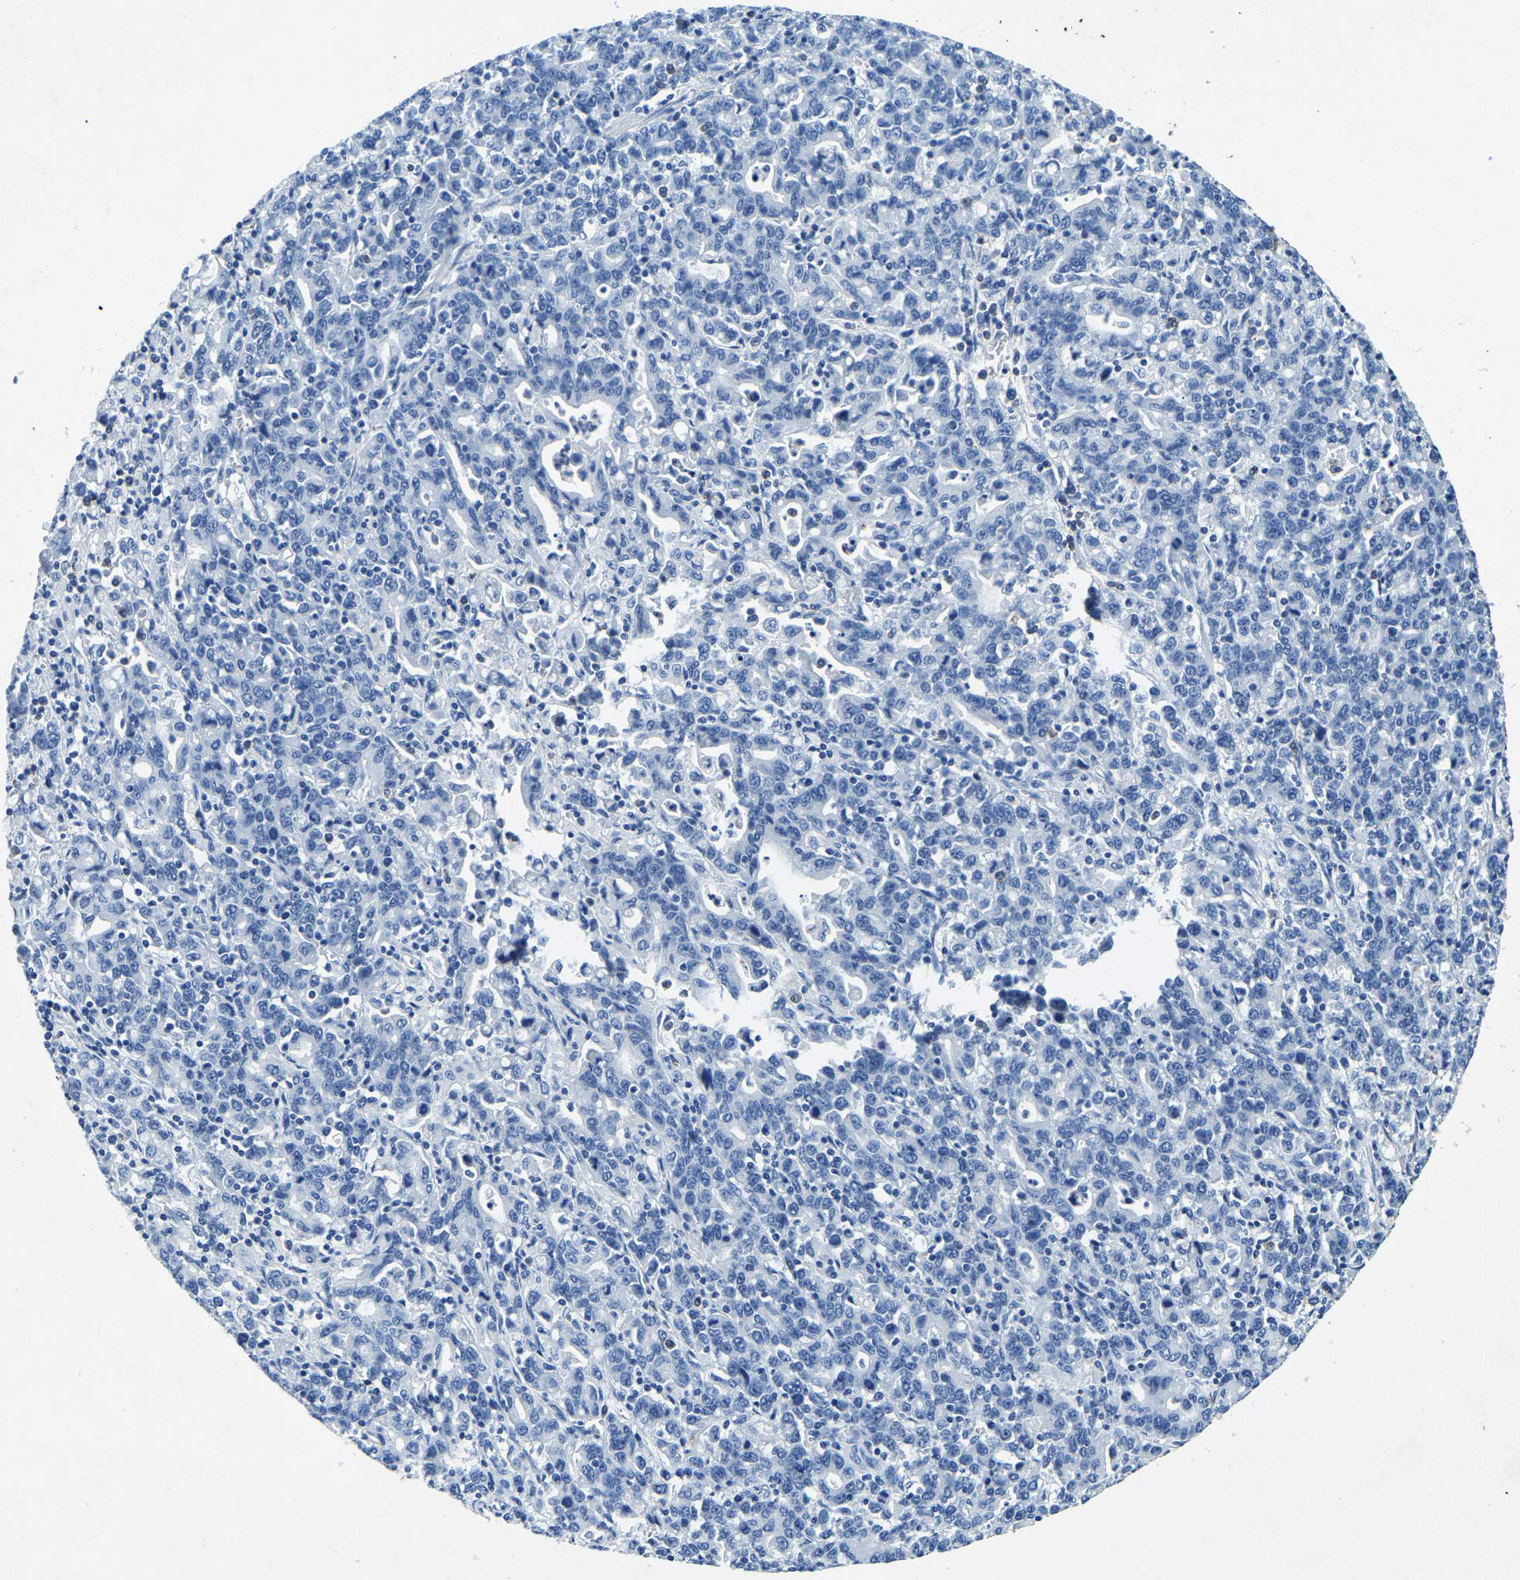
{"staining": {"intensity": "negative", "quantity": "none", "location": "none"}, "tissue": "stomach cancer", "cell_type": "Tumor cells", "image_type": "cancer", "snomed": [{"axis": "morphology", "description": "Adenocarcinoma, NOS"}, {"axis": "topography", "description": "Stomach, upper"}], "caption": "IHC image of neoplastic tissue: stomach cancer stained with DAB (3,3'-diaminobenzidine) shows no significant protein expression in tumor cells.", "gene": "UBN2", "patient": {"sex": "male", "age": 69}}